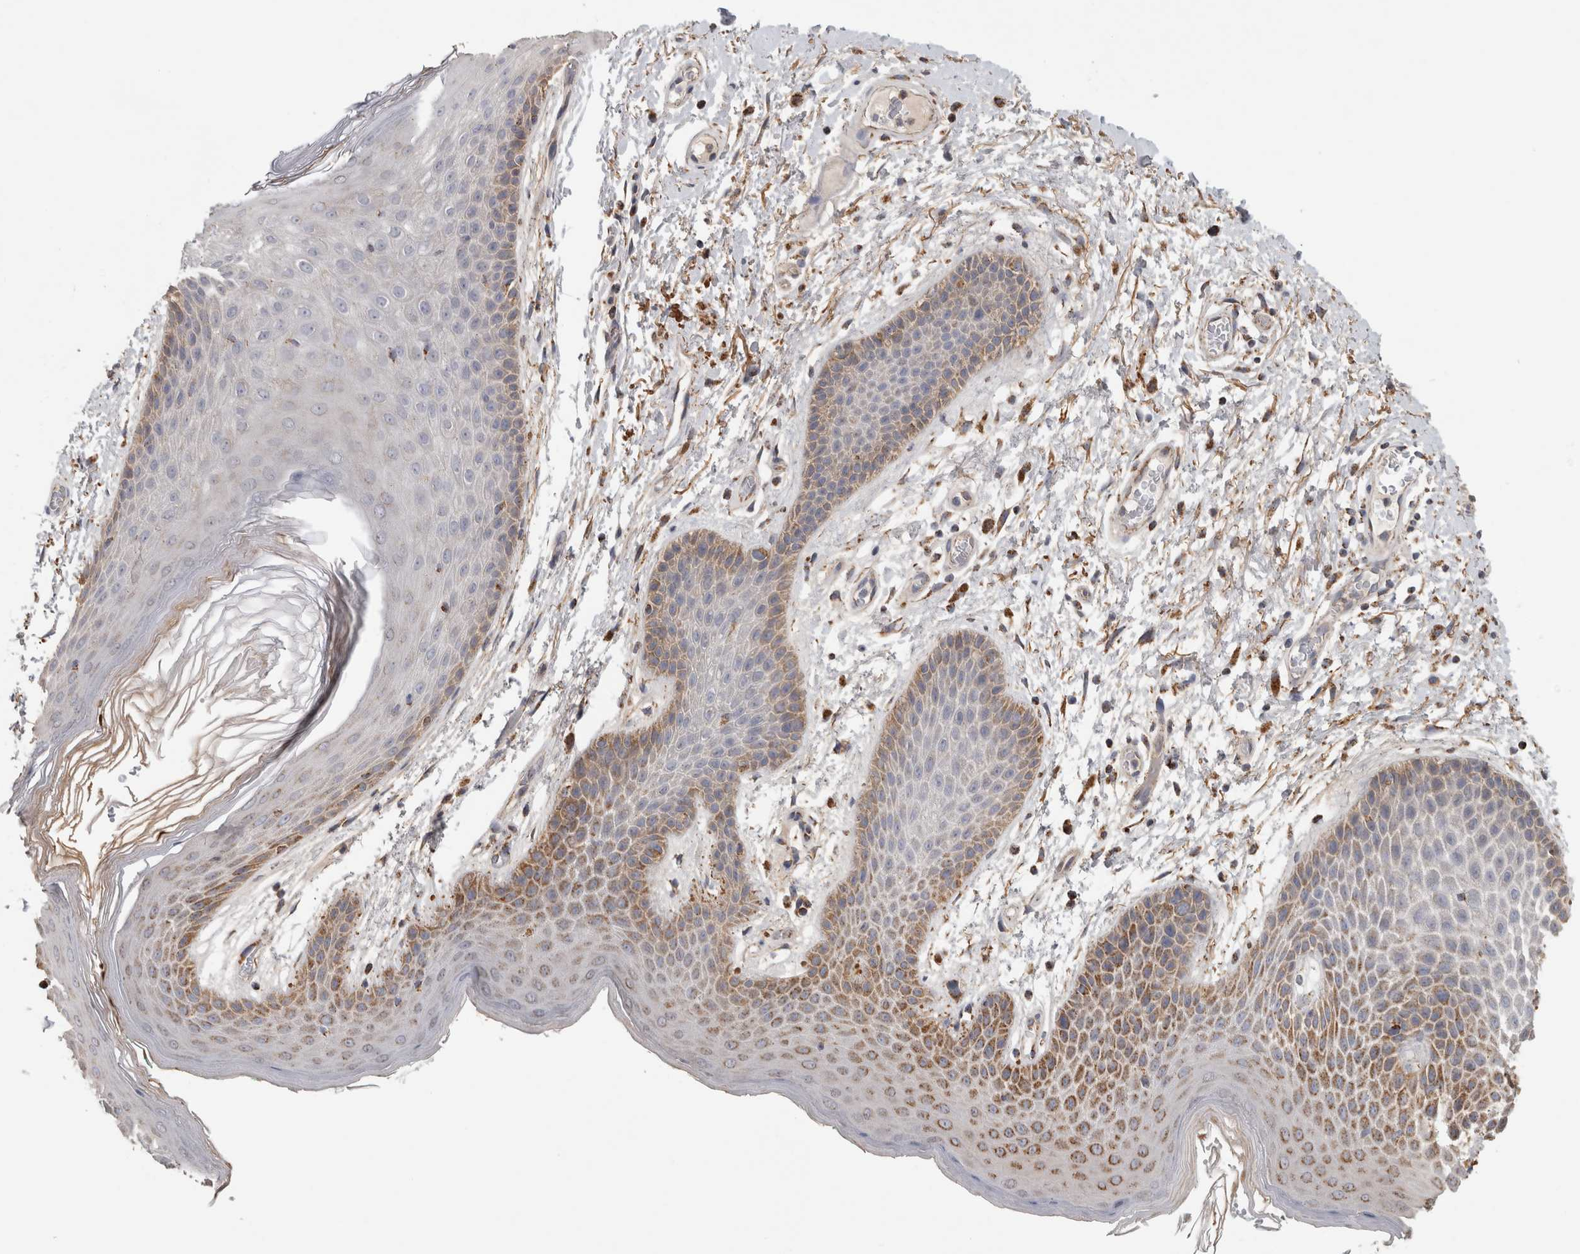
{"staining": {"intensity": "moderate", "quantity": "<25%", "location": "cytoplasmic/membranous"}, "tissue": "skin", "cell_type": "Epidermal cells", "image_type": "normal", "snomed": [{"axis": "morphology", "description": "Normal tissue, NOS"}, {"axis": "topography", "description": "Anal"}], "caption": "Epidermal cells show moderate cytoplasmic/membranous staining in approximately <25% of cells in unremarkable skin.", "gene": "ST8SIA1", "patient": {"sex": "male", "age": 74}}